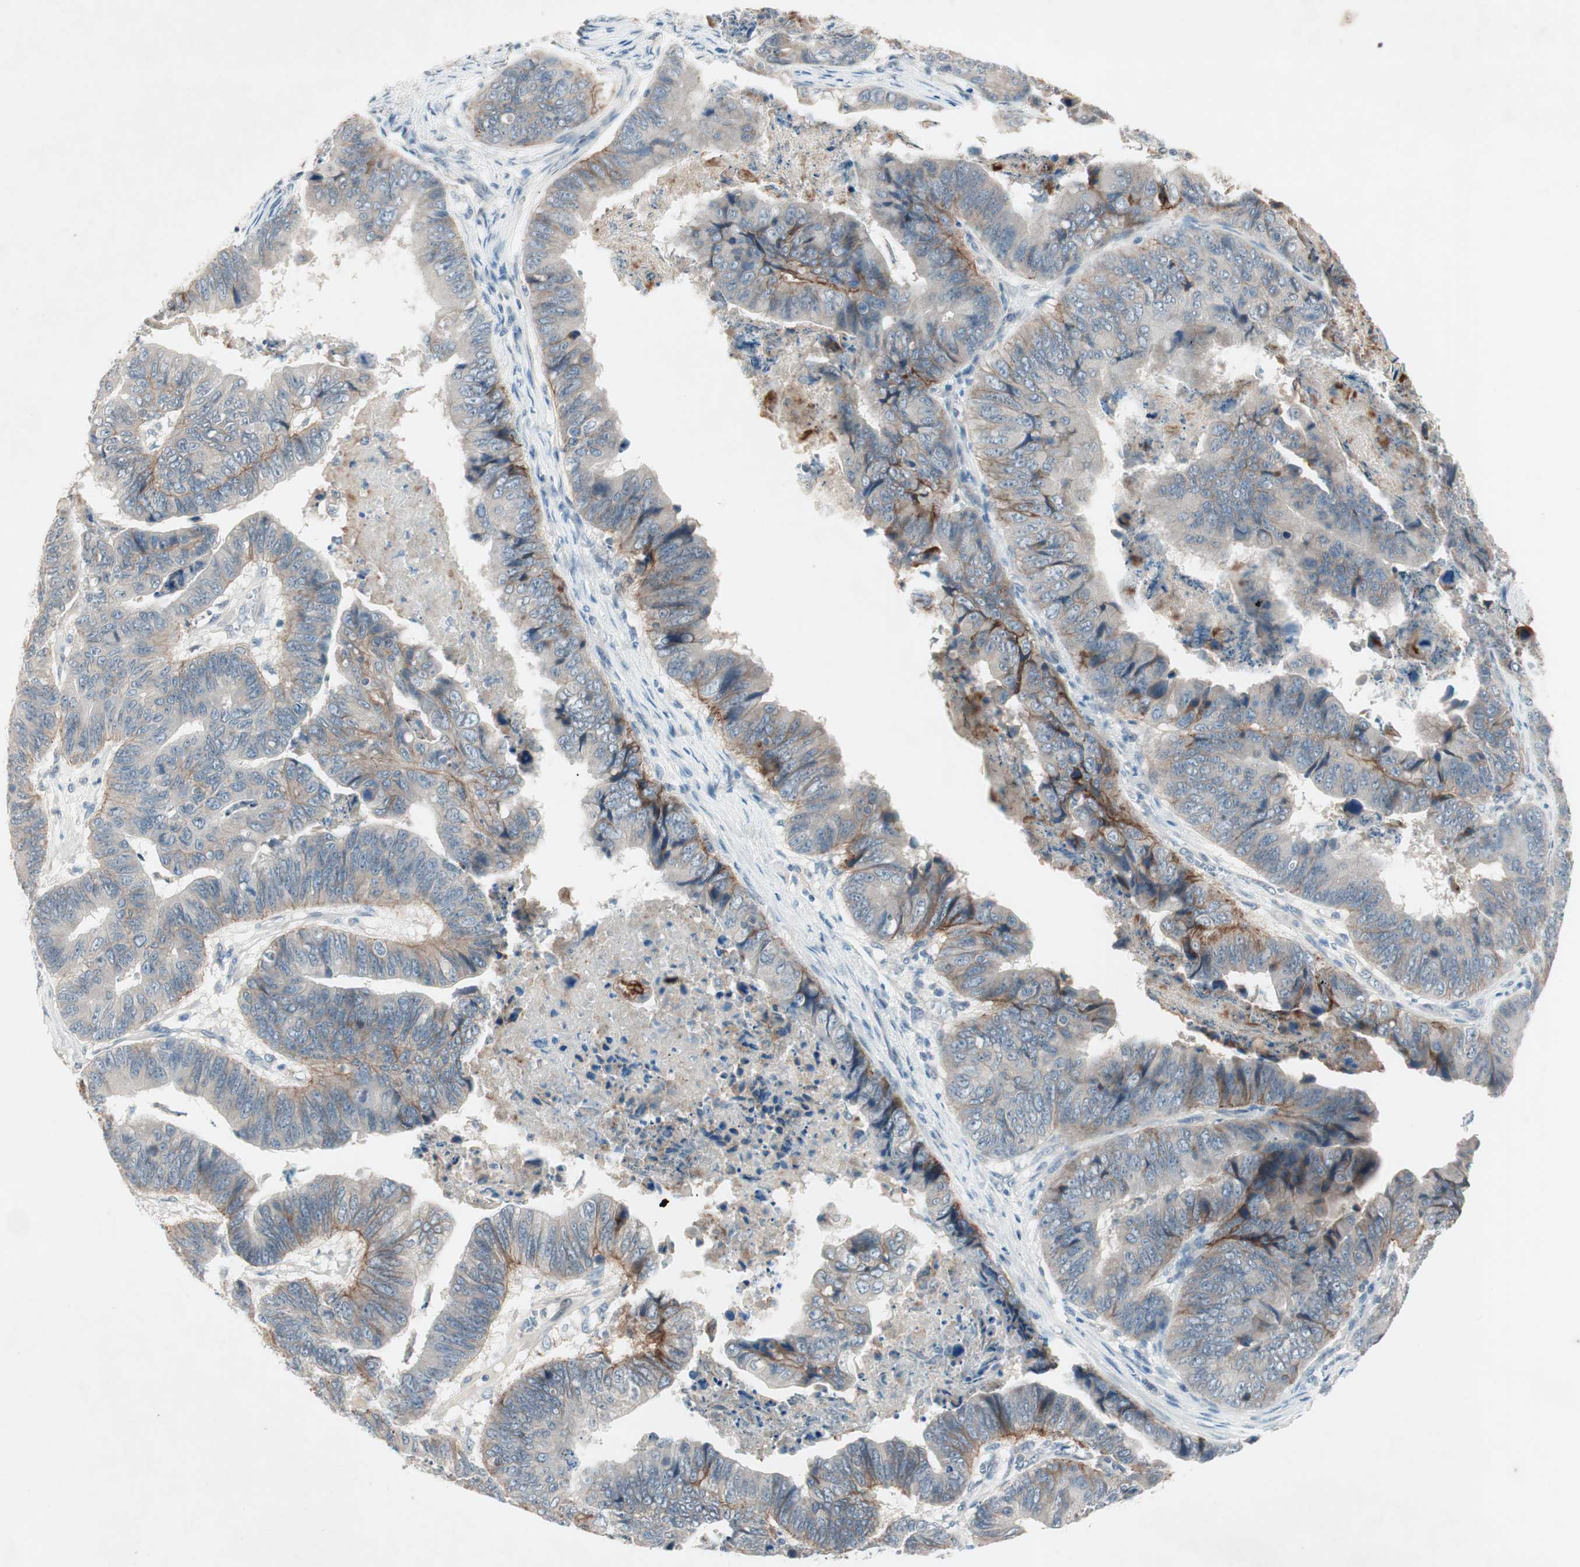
{"staining": {"intensity": "weak", "quantity": "25%-75%", "location": "cytoplasmic/membranous"}, "tissue": "stomach cancer", "cell_type": "Tumor cells", "image_type": "cancer", "snomed": [{"axis": "morphology", "description": "Adenocarcinoma, NOS"}, {"axis": "topography", "description": "Stomach, lower"}], "caption": "The micrograph displays a brown stain indicating the presence of a protein in the cytoplasmic/membranous of tumor cells in stomach cancer (adenocarcinoma).", "gene": "ITGB4", "patient": {"sex": "male", "age": 77}}